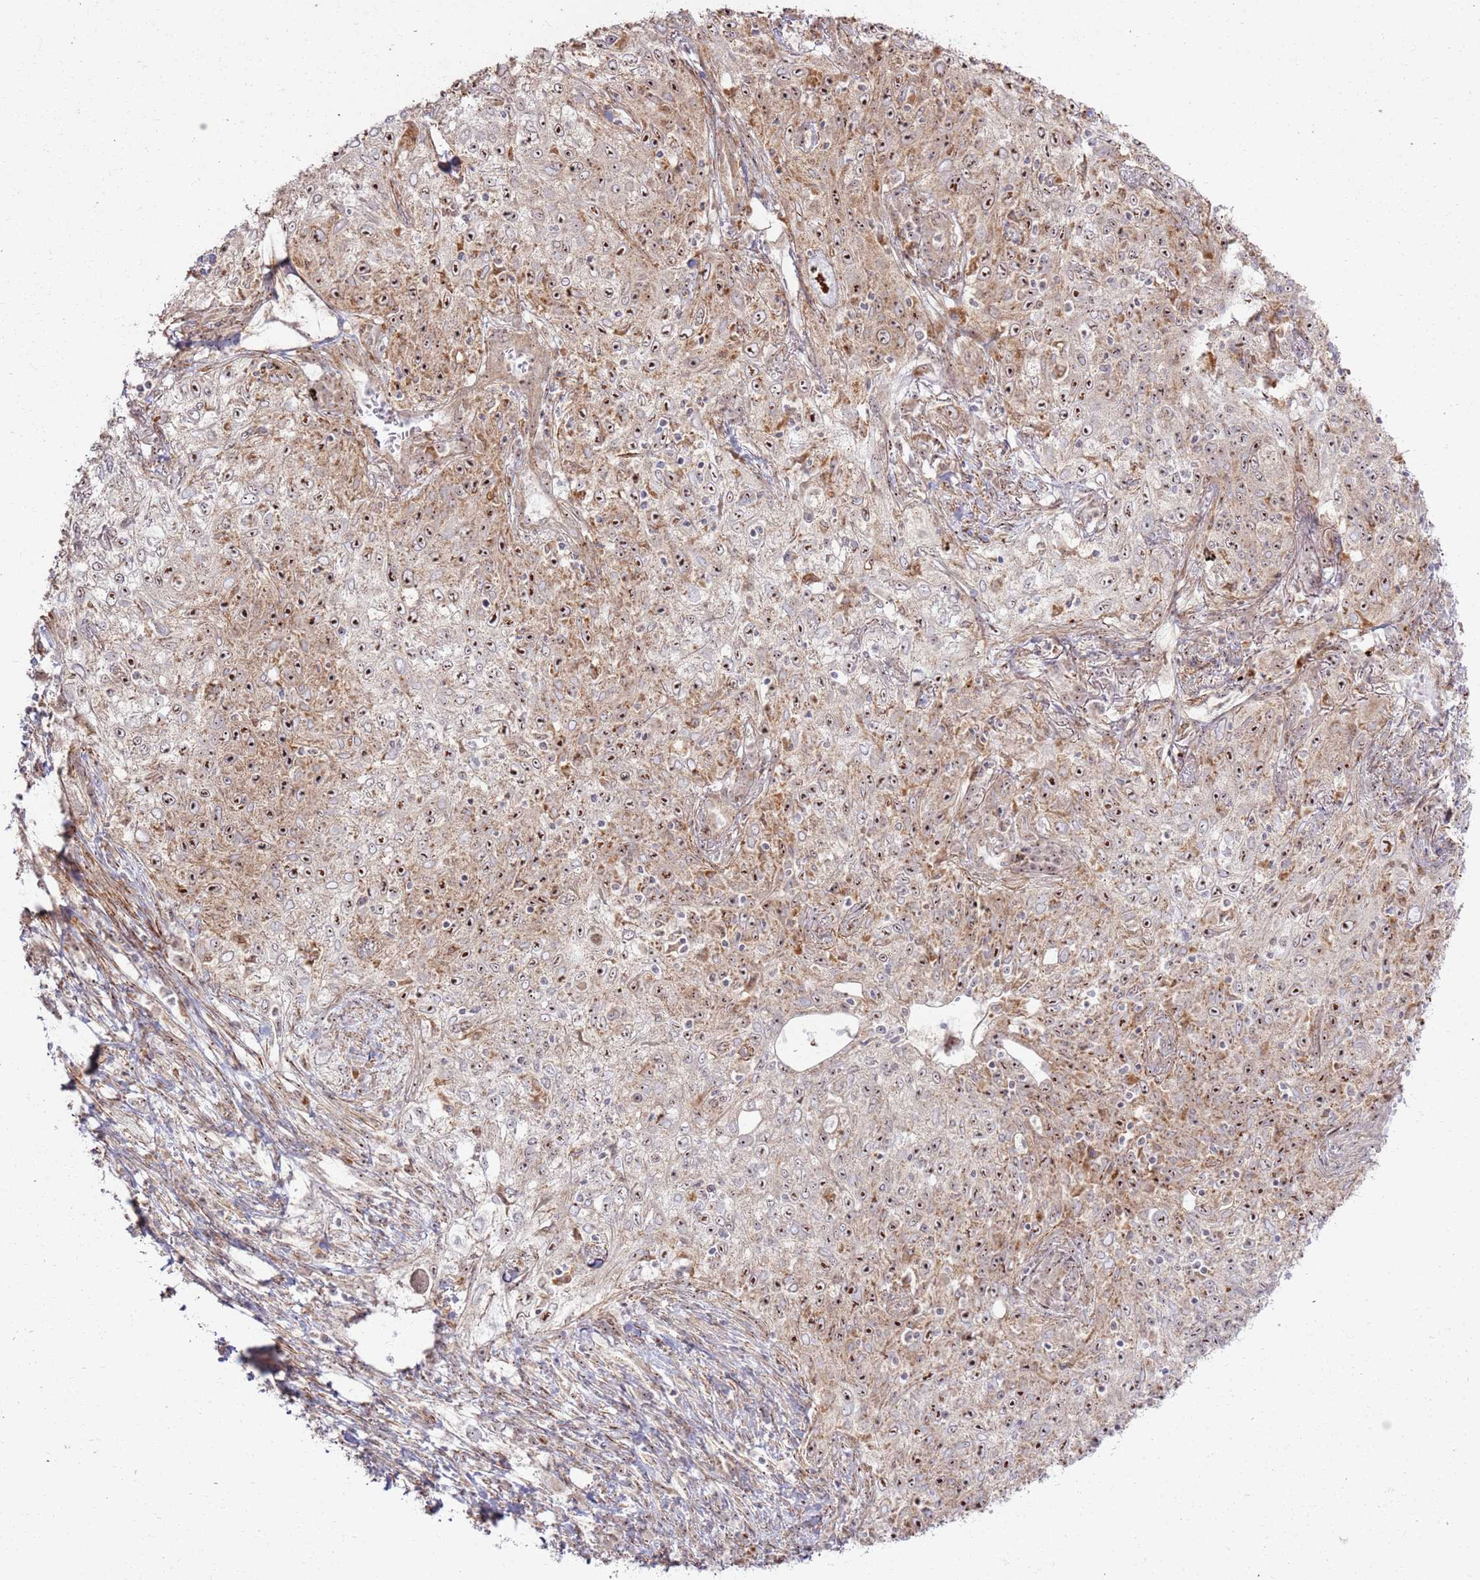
{"staining": {"intensity": "moderate", "quantity": ">75%", "location": "cytoplasmic/membranous,nuclear"}, "tissue": "lung cancer", "cell_type": "Tumor cells", "image_type": "cancer", "snomed": [{"axis": "morphology", "description": "Squamous cell carcinoma, NOS"}, {"axis": "topography", "description": "Lung"}], "caption": "Squamous cell carcinoma (lung) tissue shows moderate cytoplasmic/membranous and nuclear positivity in approximately >75% of tumor cells", "gene": "CNPY1", "patient": {"sex": "female", "age": 69}}